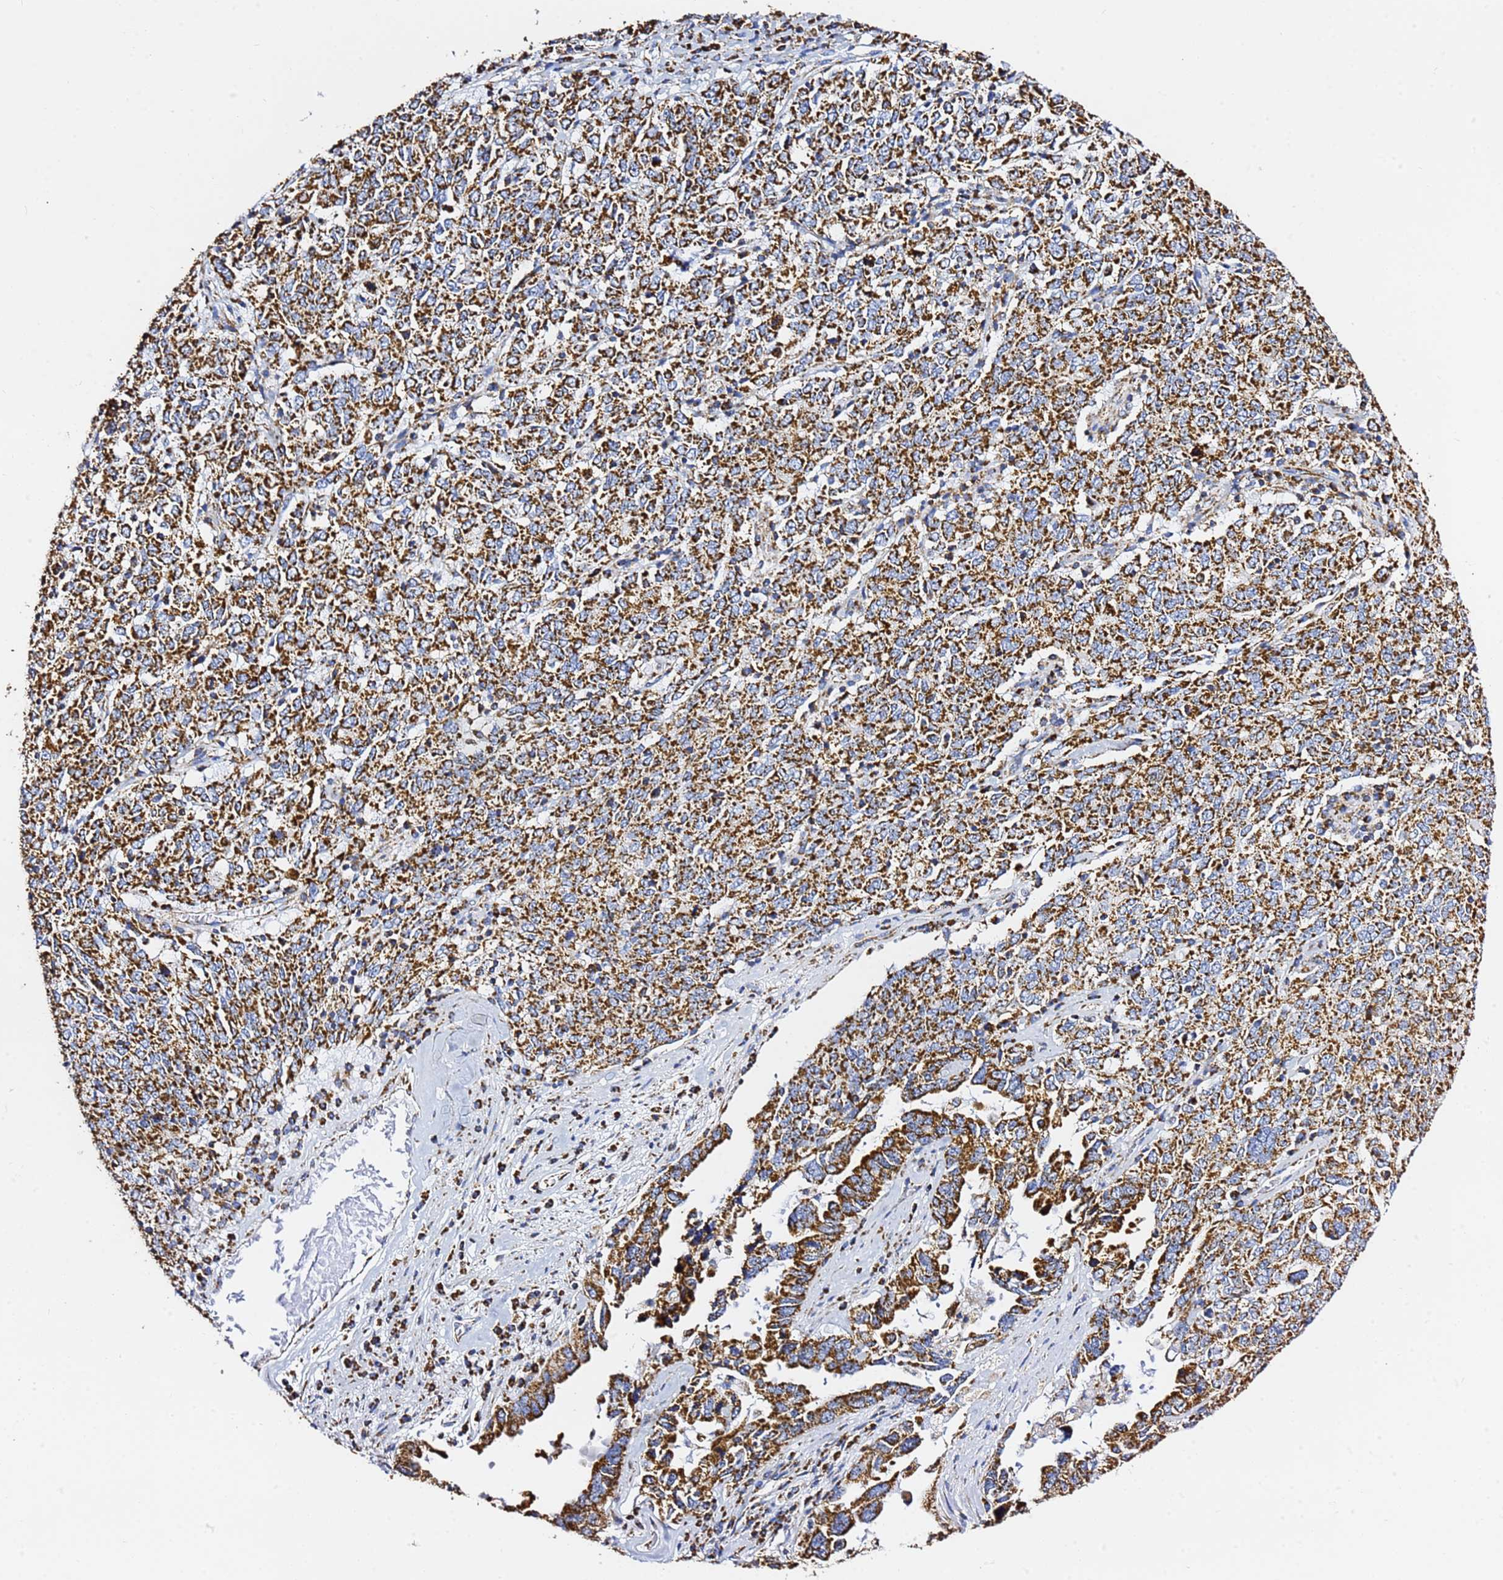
{"staining": {"intensity": "strong", "quantity": ">75%", "location": "cytoplasmic/membranous"}, "tissue": "ovarian cancer", "cell_type": "Tumor cells", "image_type": "cancer", "snomed": [{"axis": "morphology", "description": "Carcinoma, endometroid"}, {"axis": "topography", "description": "Ovary"}], "caption": "Protein analysis of endometroid carcinoma (ovarian) tissue demonstrates strong cytoplasmic/membranous staining in approximately >75% of tumor cells.", "gene": "PHB2", "patient": {"sex": "female", "age": 62}}